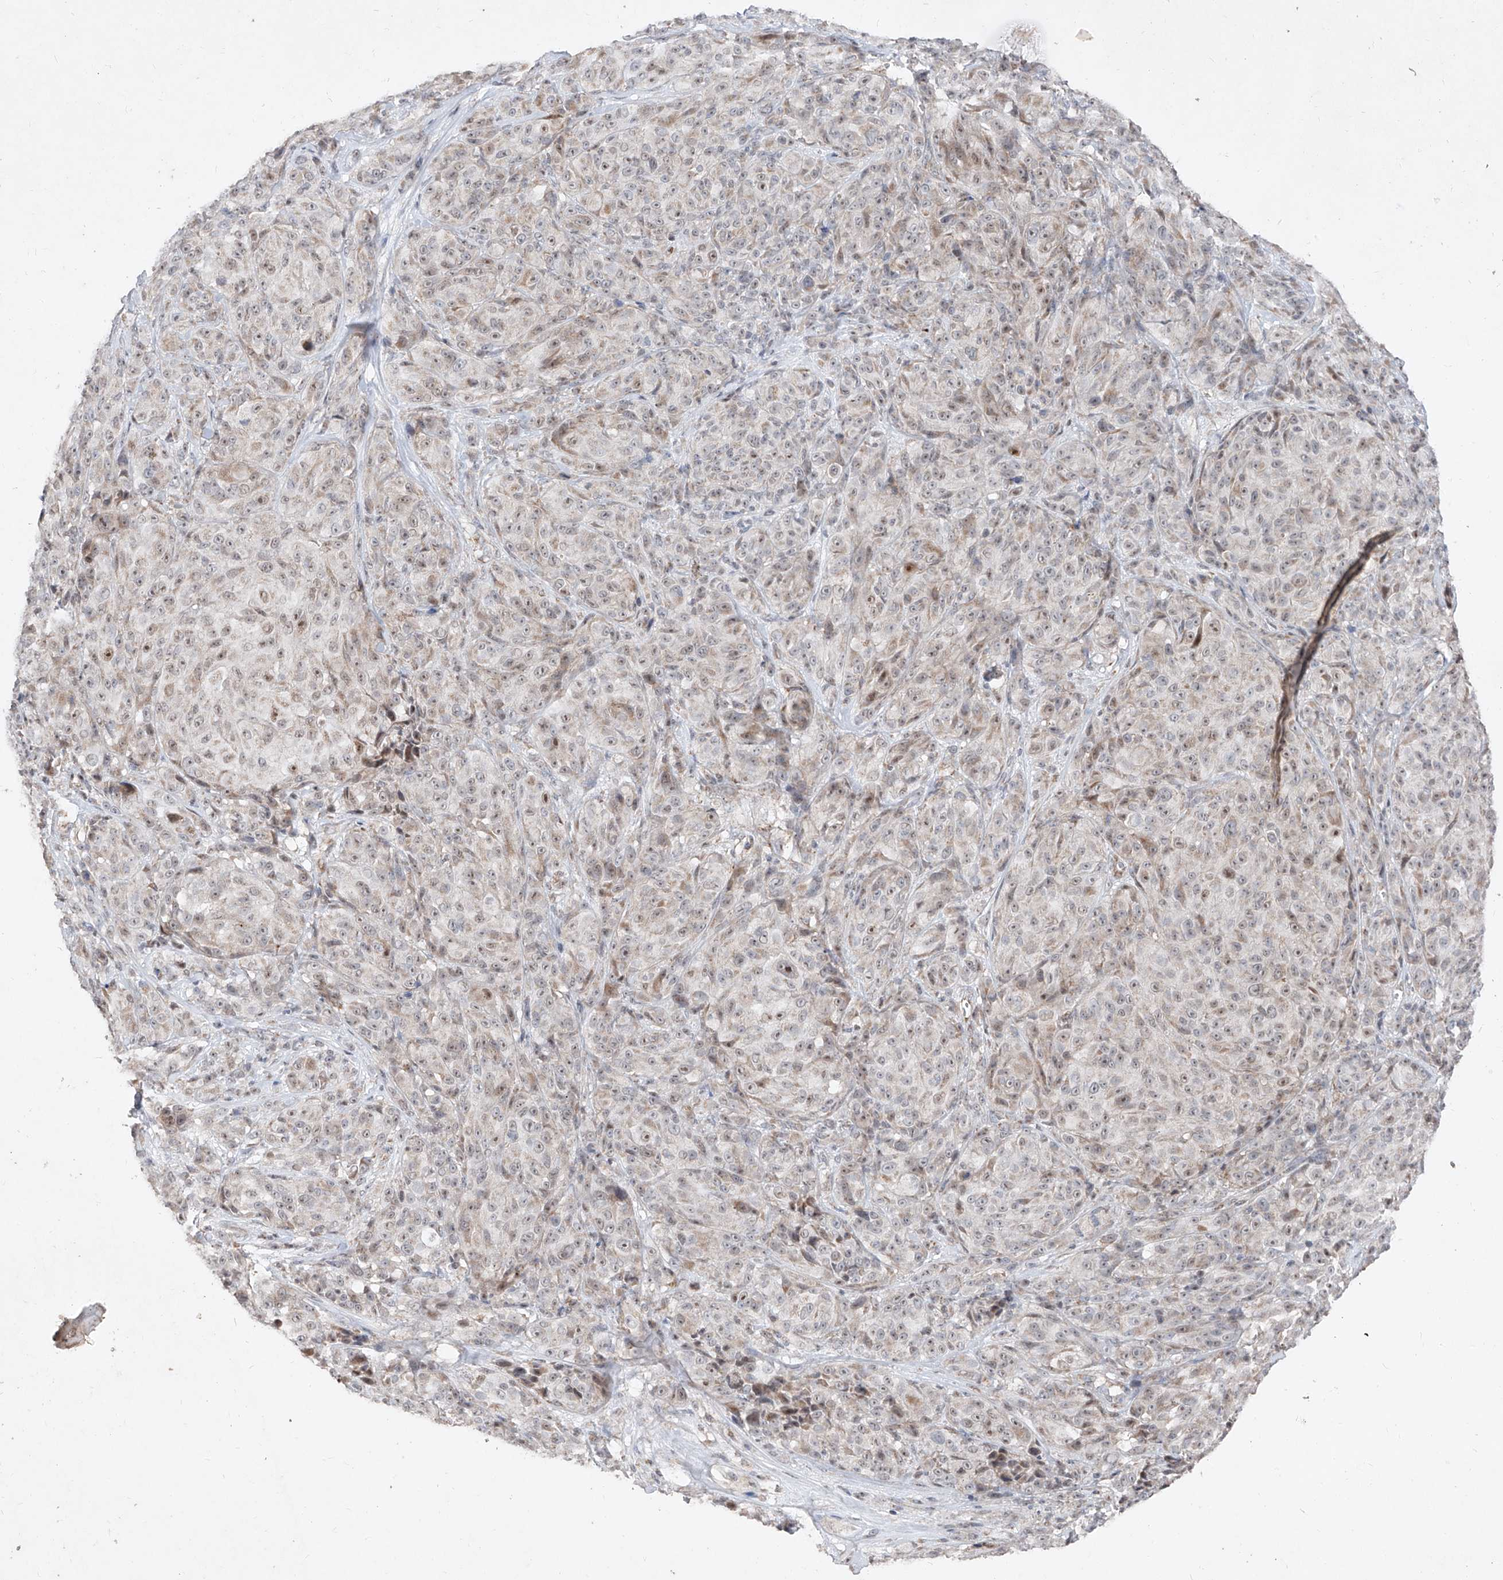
{"staining": {"intensity": "weak", "quantity": "<25%", "location": "nuclear"}, "tissue": "melanoma", "cell_type": "Tumor cells", "image_type": "cancer", "snomed": [{"axis": "morphology", "description": "Malignant melanoma, NOS"}, {"axis": "topography", "description": "Skin"}], "caption": "There is no significant expression in tumor cells of malignant melanoma.", "gene": "NDUFB3", "patient": {"sex": "male", "age": 73}}